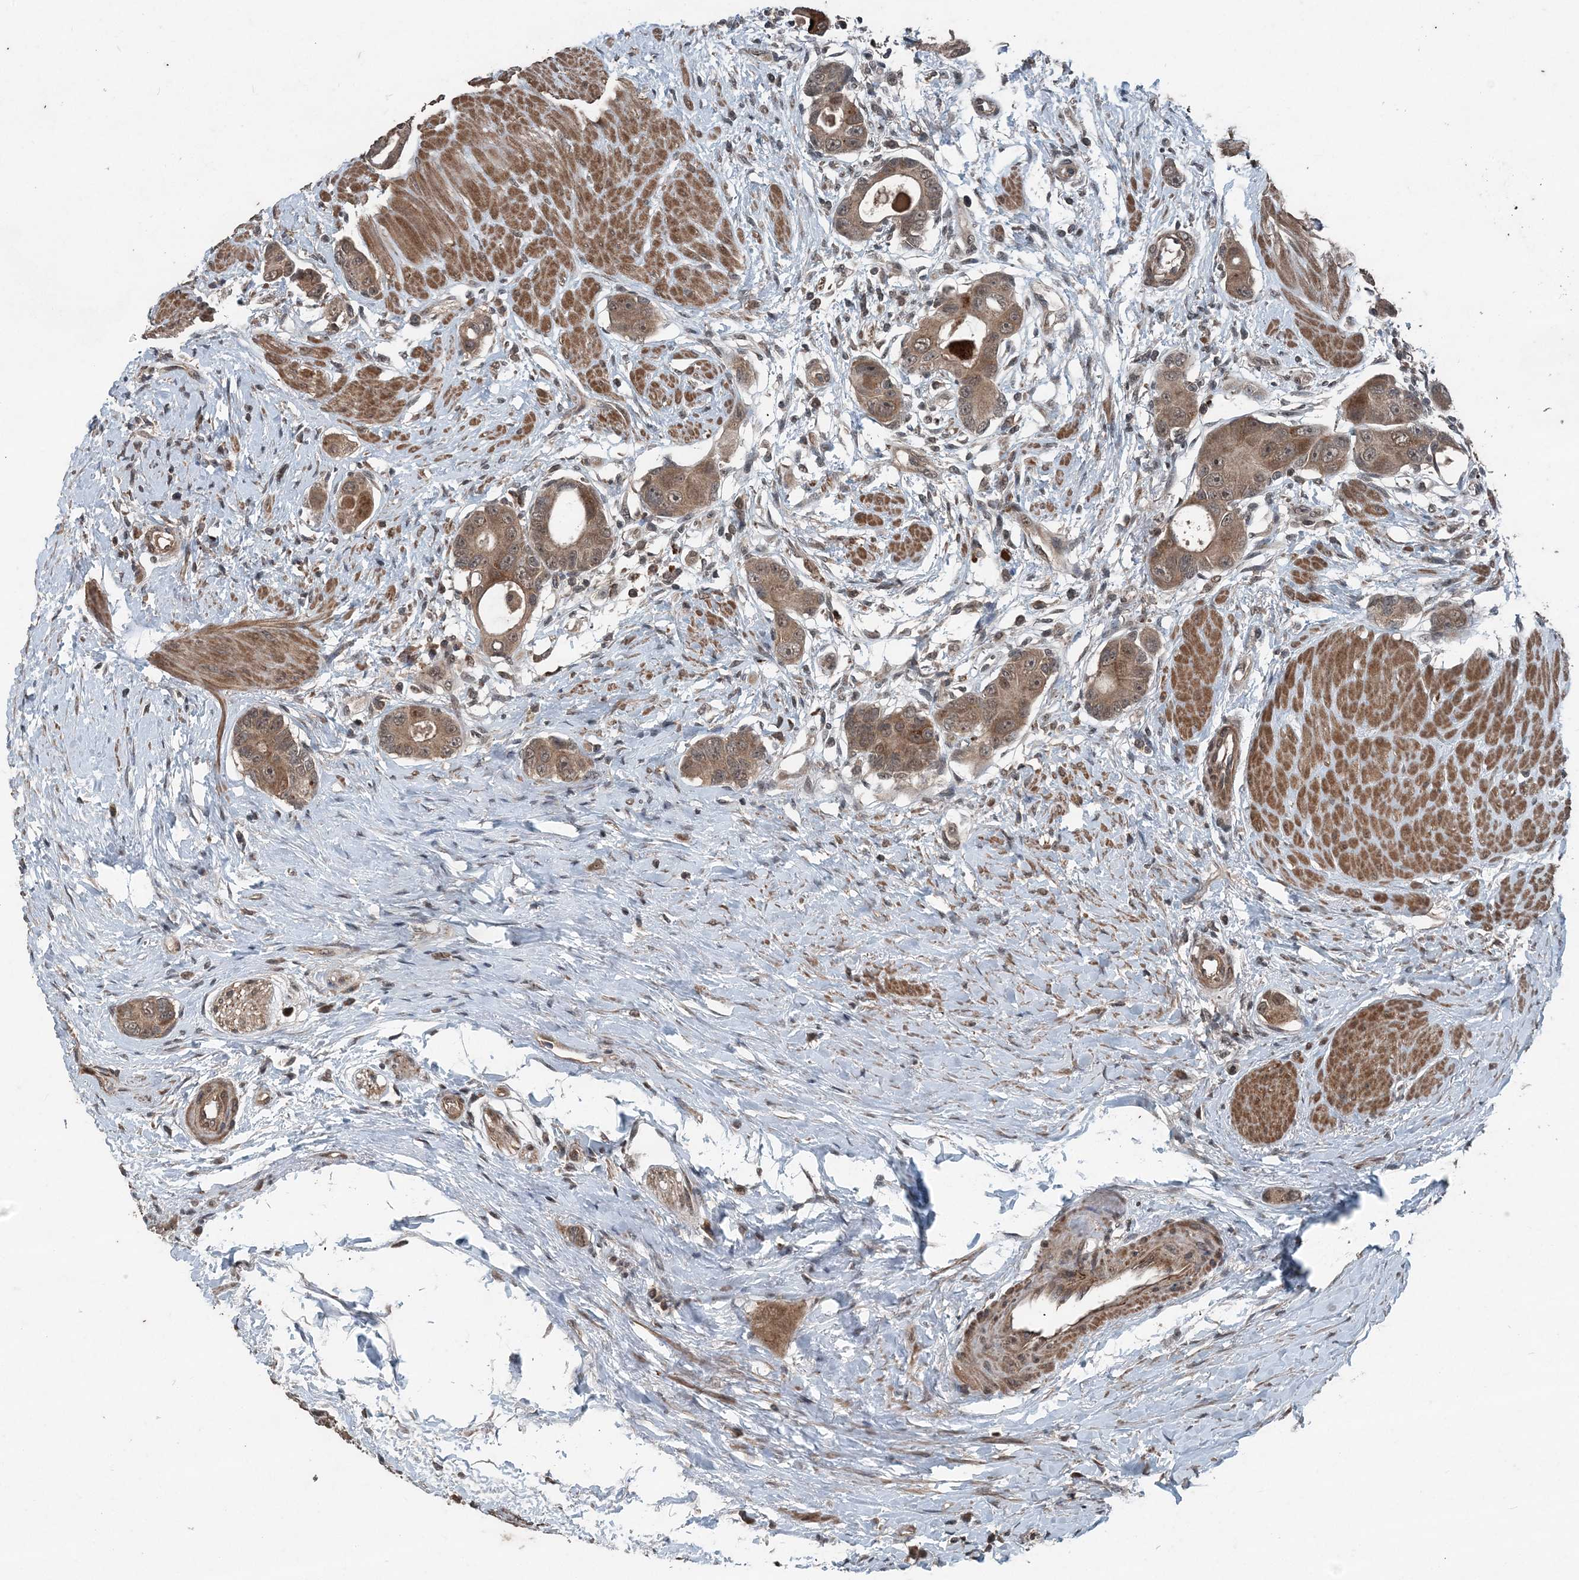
{"staining": {"intensity": "moderate", "quantity": ">75%", "location": "cytoplasmic/membranous"}, "tissue": "colorectal cancer", "cell_type": "Tumor cells", "image_type": "cancer", "snomed": [{"axis": "morphology", "description": "Adenocarcinoma, NOS"}, {"axis": "topography", "description": "Rectum"}], "caption": "Adenocarcinoma (colorectal) stained for a protein exhibits moderate cytoplasmic/membranous positivity in tumor cells. Using DAB (3,3'-diaminobenzidine) (brown) and hematoxylin (blue) stains, captured at high magnification using brightfield microscopy.", "gene": "CFL1", "patient": {"sex": "male", "age": 51}}